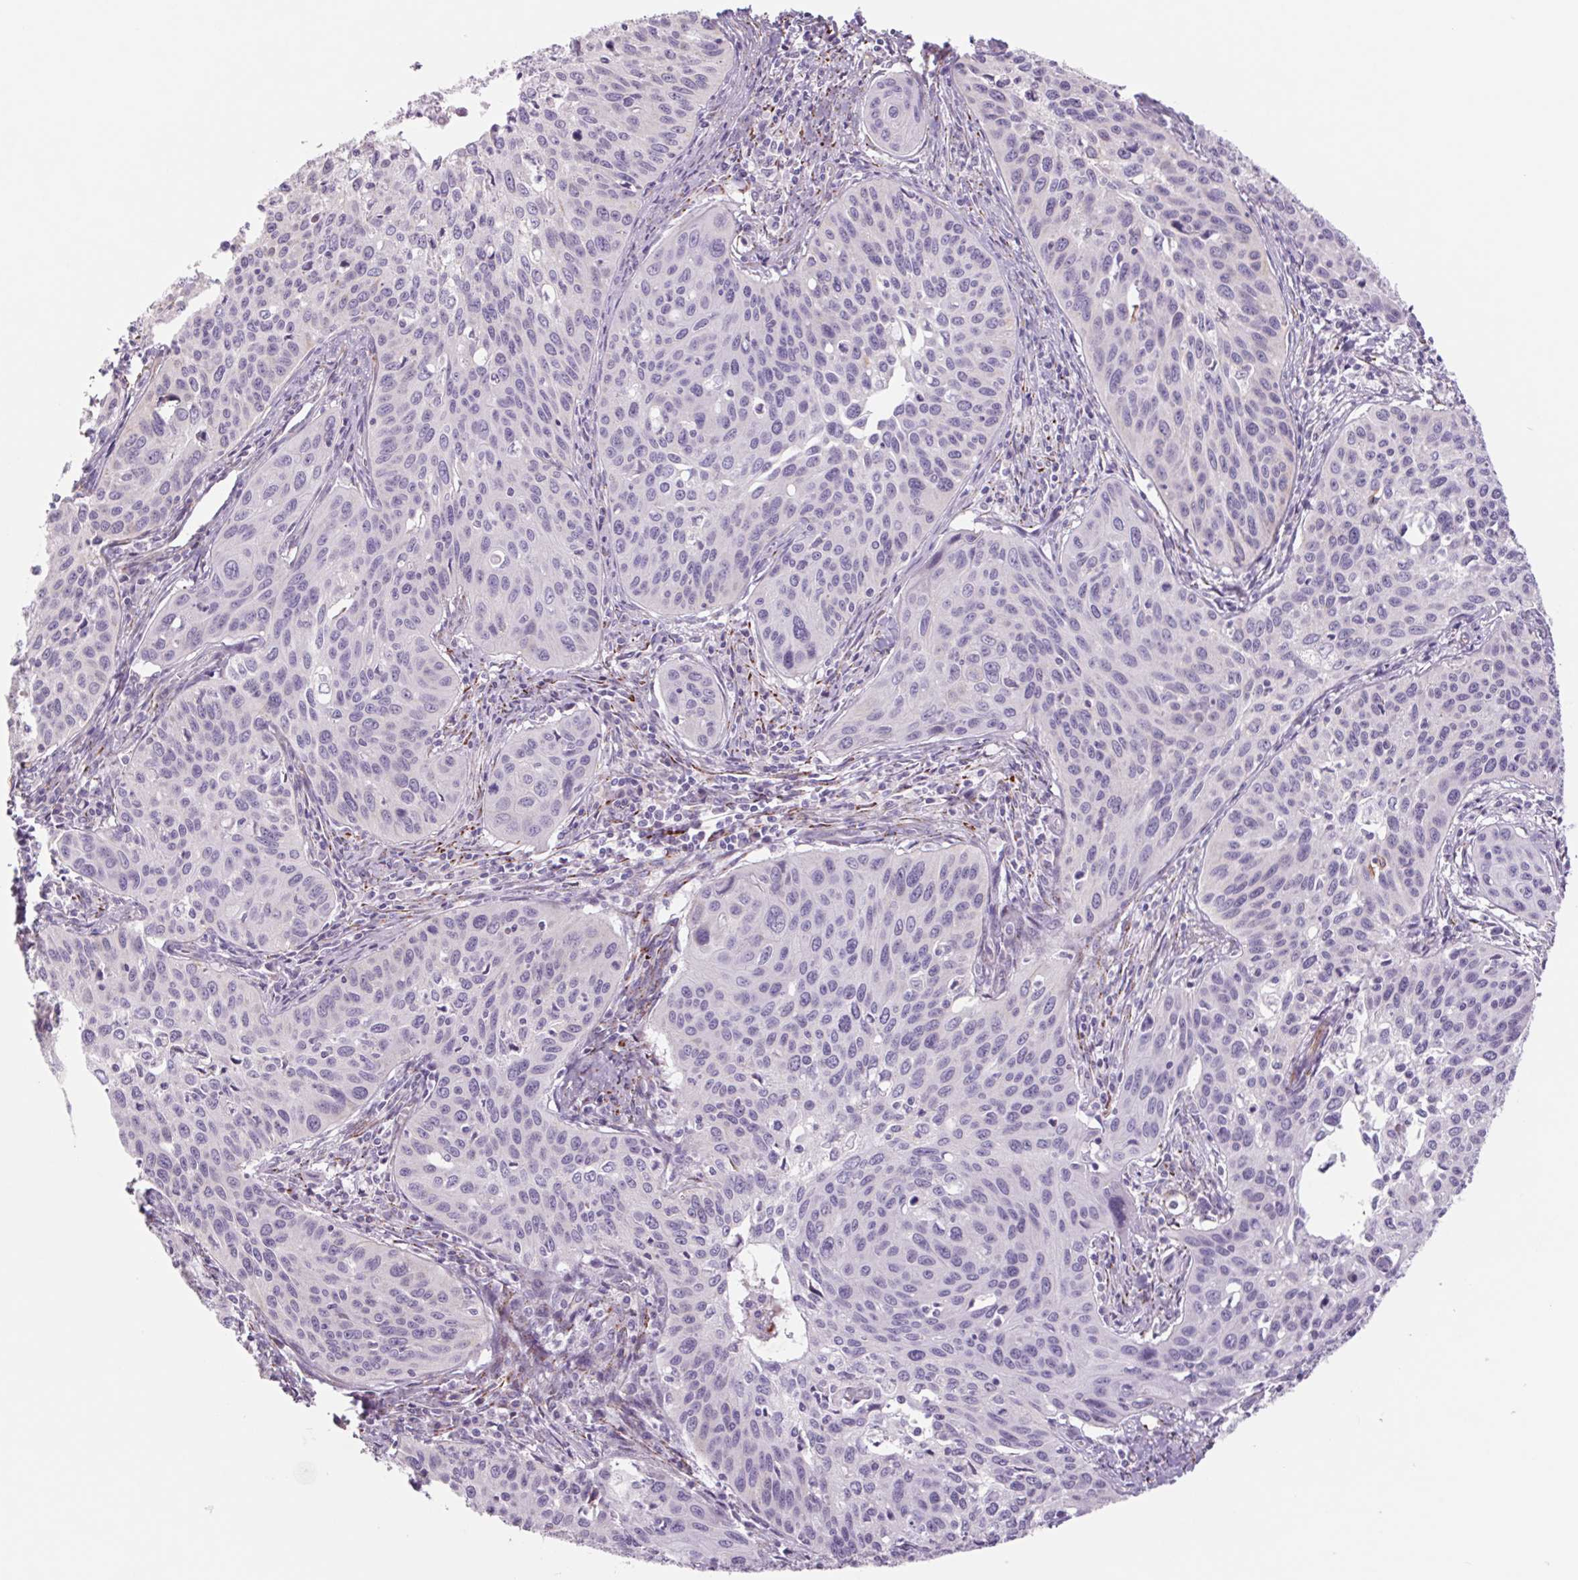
{"staining": {"intensity": "negative", "quantity": "none", "location": "none"}, "tissue": "cervical cancer", "cell_type": "Tumor cells", "image_type": "cancer", "snomed": [{"axis": "morphology", "description": "Squamous cell carcinoma, NOS"}, {"axis": "topography", "description": "Cervix"}], "caption": "Human squamous cell carcinoma (cervical) stained for a protein using immunohistochemistry (IHC) displays no positivity in tumor cells.", "gene": "MS4A13", "patient": {"sex": "female", "age": 31}}